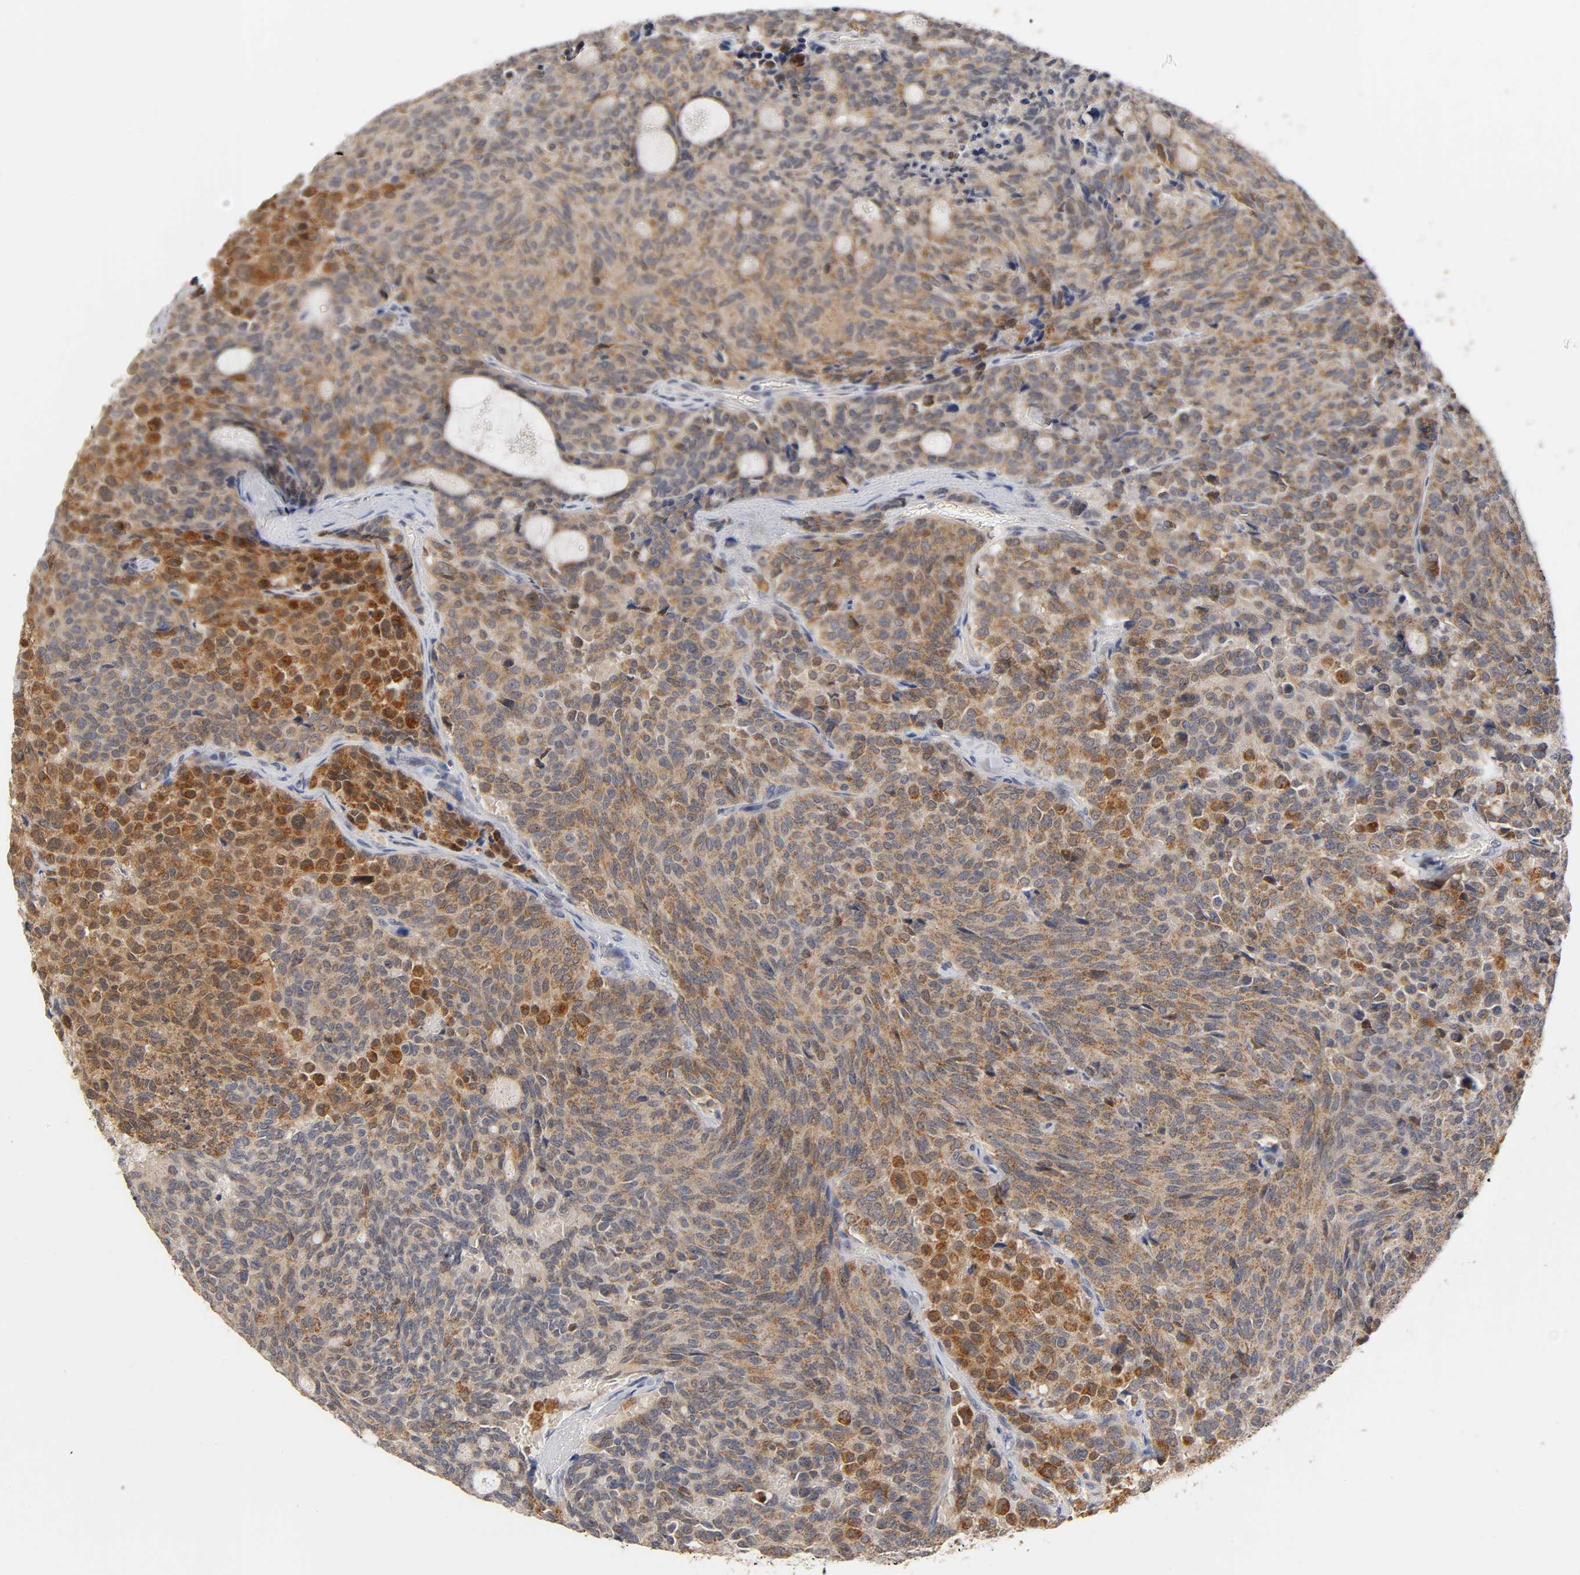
{"staining": {"intensity": "strong", "quantity": ">75%", "location": "cytoplasmic/membranous,nuclear"}, "tissue": "carcinoid", "cell_type": "Tumor cells", "image_type": "cancer", "snomed": [{"axis": "morphology", "description": "Carcinoid, malignant, NOS"}, {"axis": "topography", "description": "Pancreas"}], "caption": "An image of malignant carcinoid stained for a protein reveals strong cytoplasmic/membranous and nuclear brown staining in tumor cells. The protein is stained brown, and the nuclei are stained in blue (DAB IHC with brightfield microscopy, high magnification).", "gene": "GSTZ1", "patient": {"sex": "female", "age": 54}}